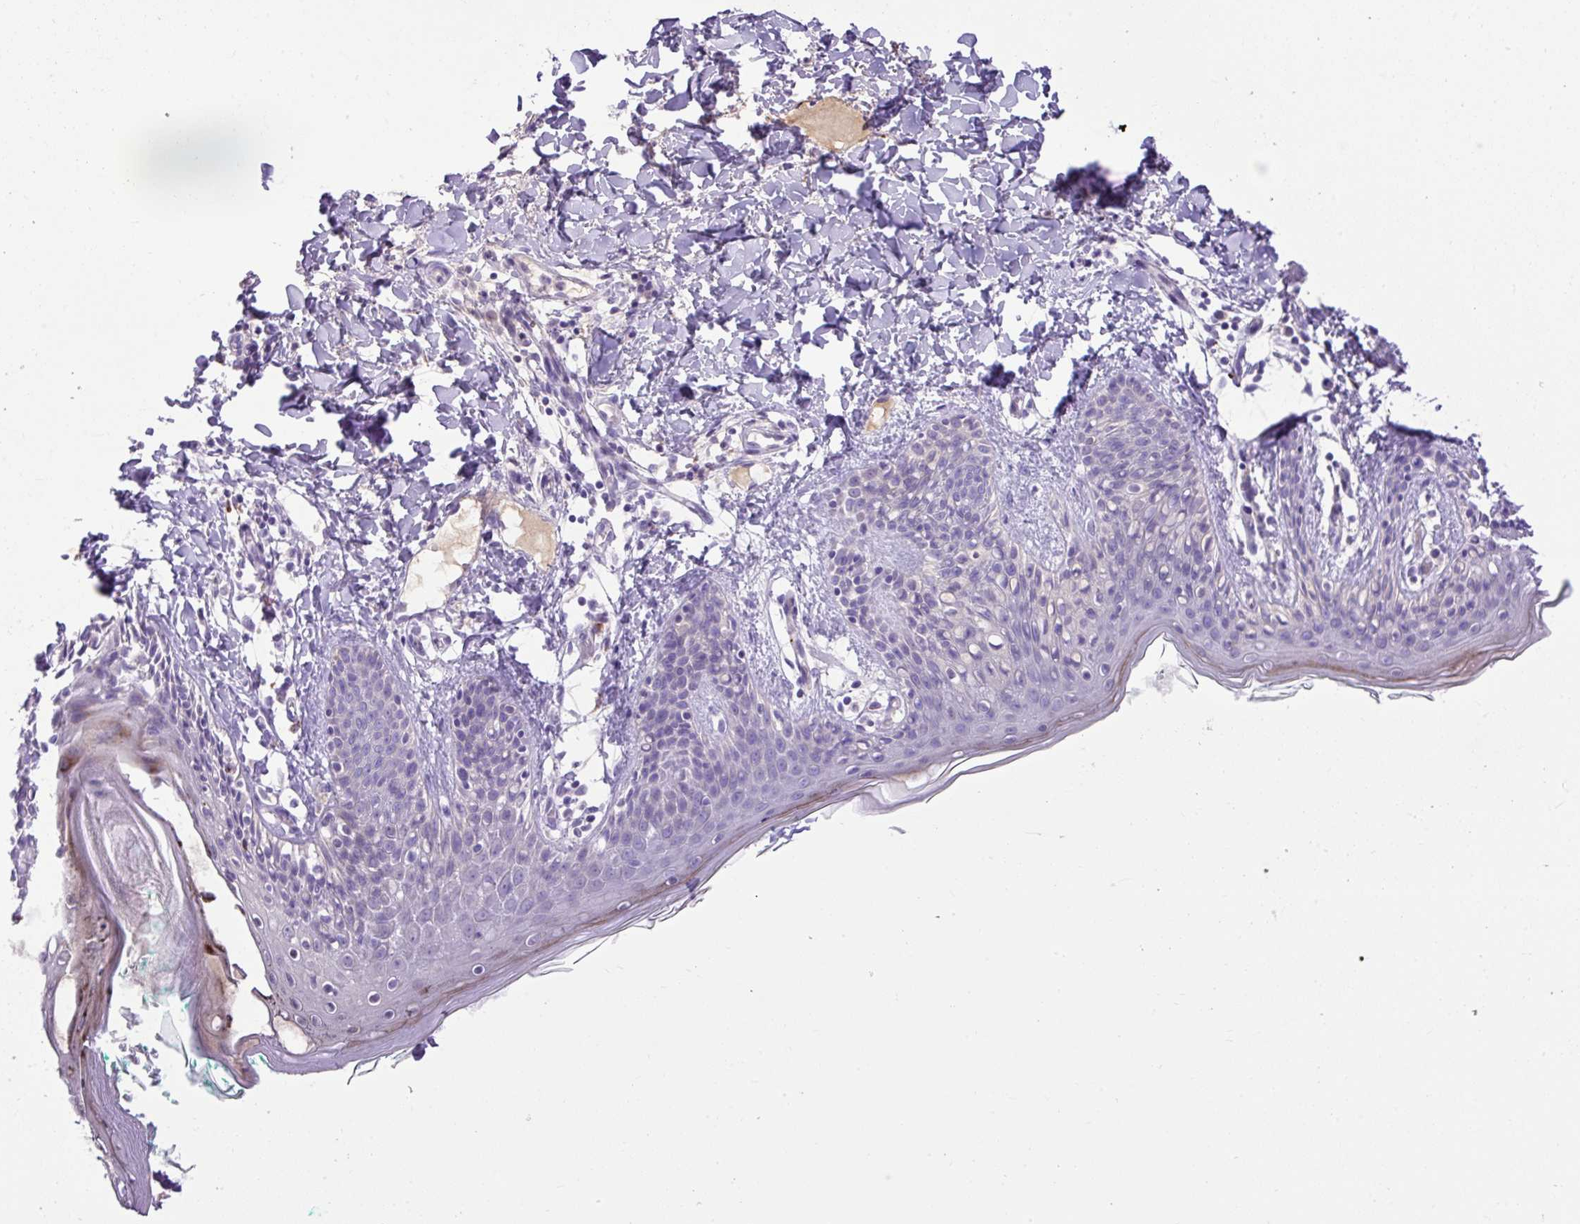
{"staining": {"intensity": "negative", "quantity": "none", "location": "none"}, "tissue": "skin", "cell_type": "Fibroblasts", "image_type": "normal", "snomed": [{"axis": "morphology", "description": "Normal tissue, NOS"}, {"axis": "topography", "description": "Skin"}], "caption": "IHC photomicrograph of unremarkable human skin stained for a protein (brown), which exhibits no staining in fibroblasts.", "gene": "SPTBN5", "patient": {"sex": "male", "age": 16}}